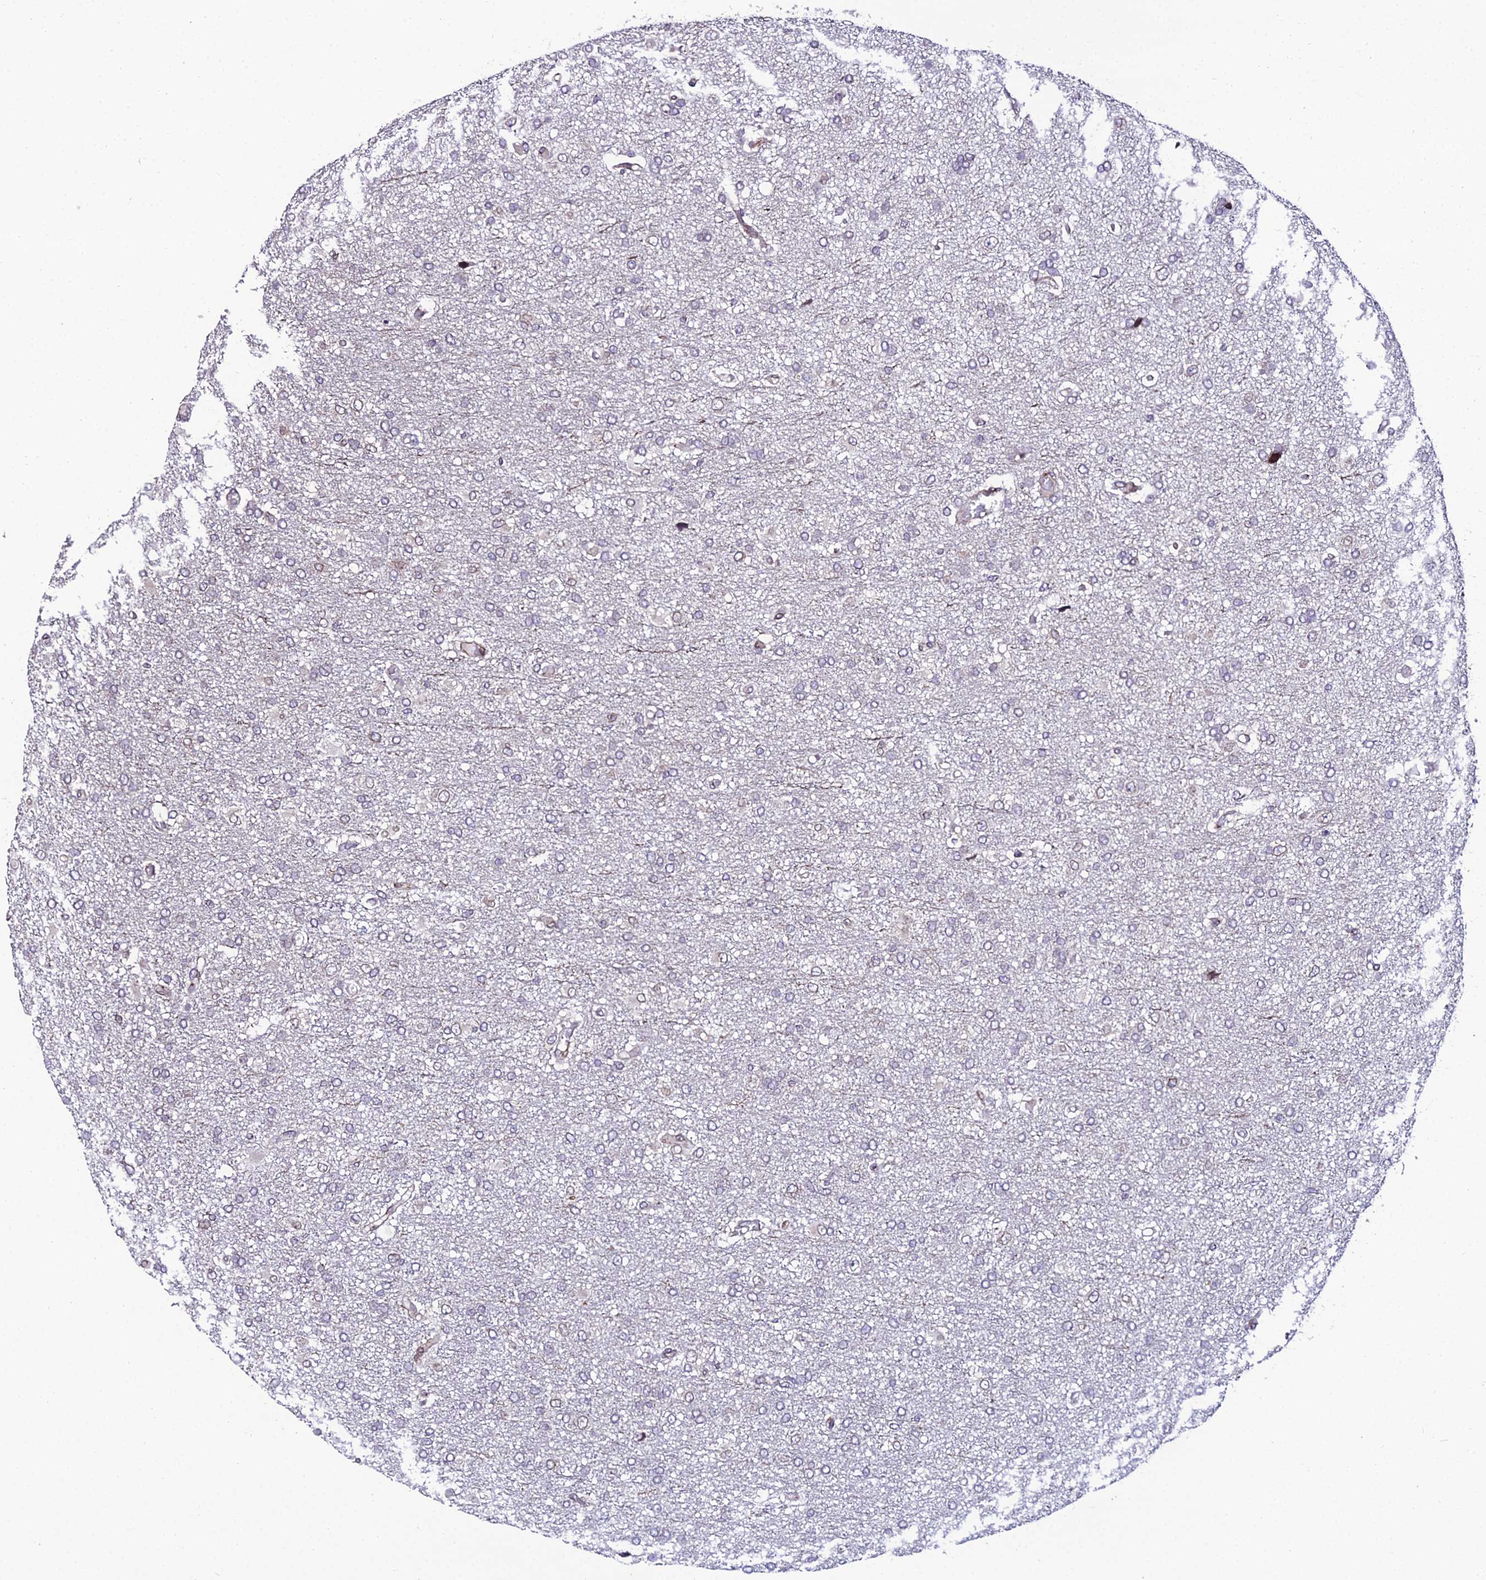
{"staining": {"intensity": "moderate", "quantity": "<25%", "location": "cytoplasmic/membranous,nuclear"}, "tissue": "glioma", "cell_type": "Tumor cells", "image_type": "cancer", "snomed": [{"axis": "morphology", "description": "Glioma, malignant, High grade"}, {"axis": "topography", "description": "Brain"}], "caption": "Protein expression by immunohistochemistry shows moderate cytoplasmic/membranous and nuclear expression in approximately <25% of tumor cells in glioma.", "gene": "DDX19A", "patient": {"sex": "female", "age": 74}}